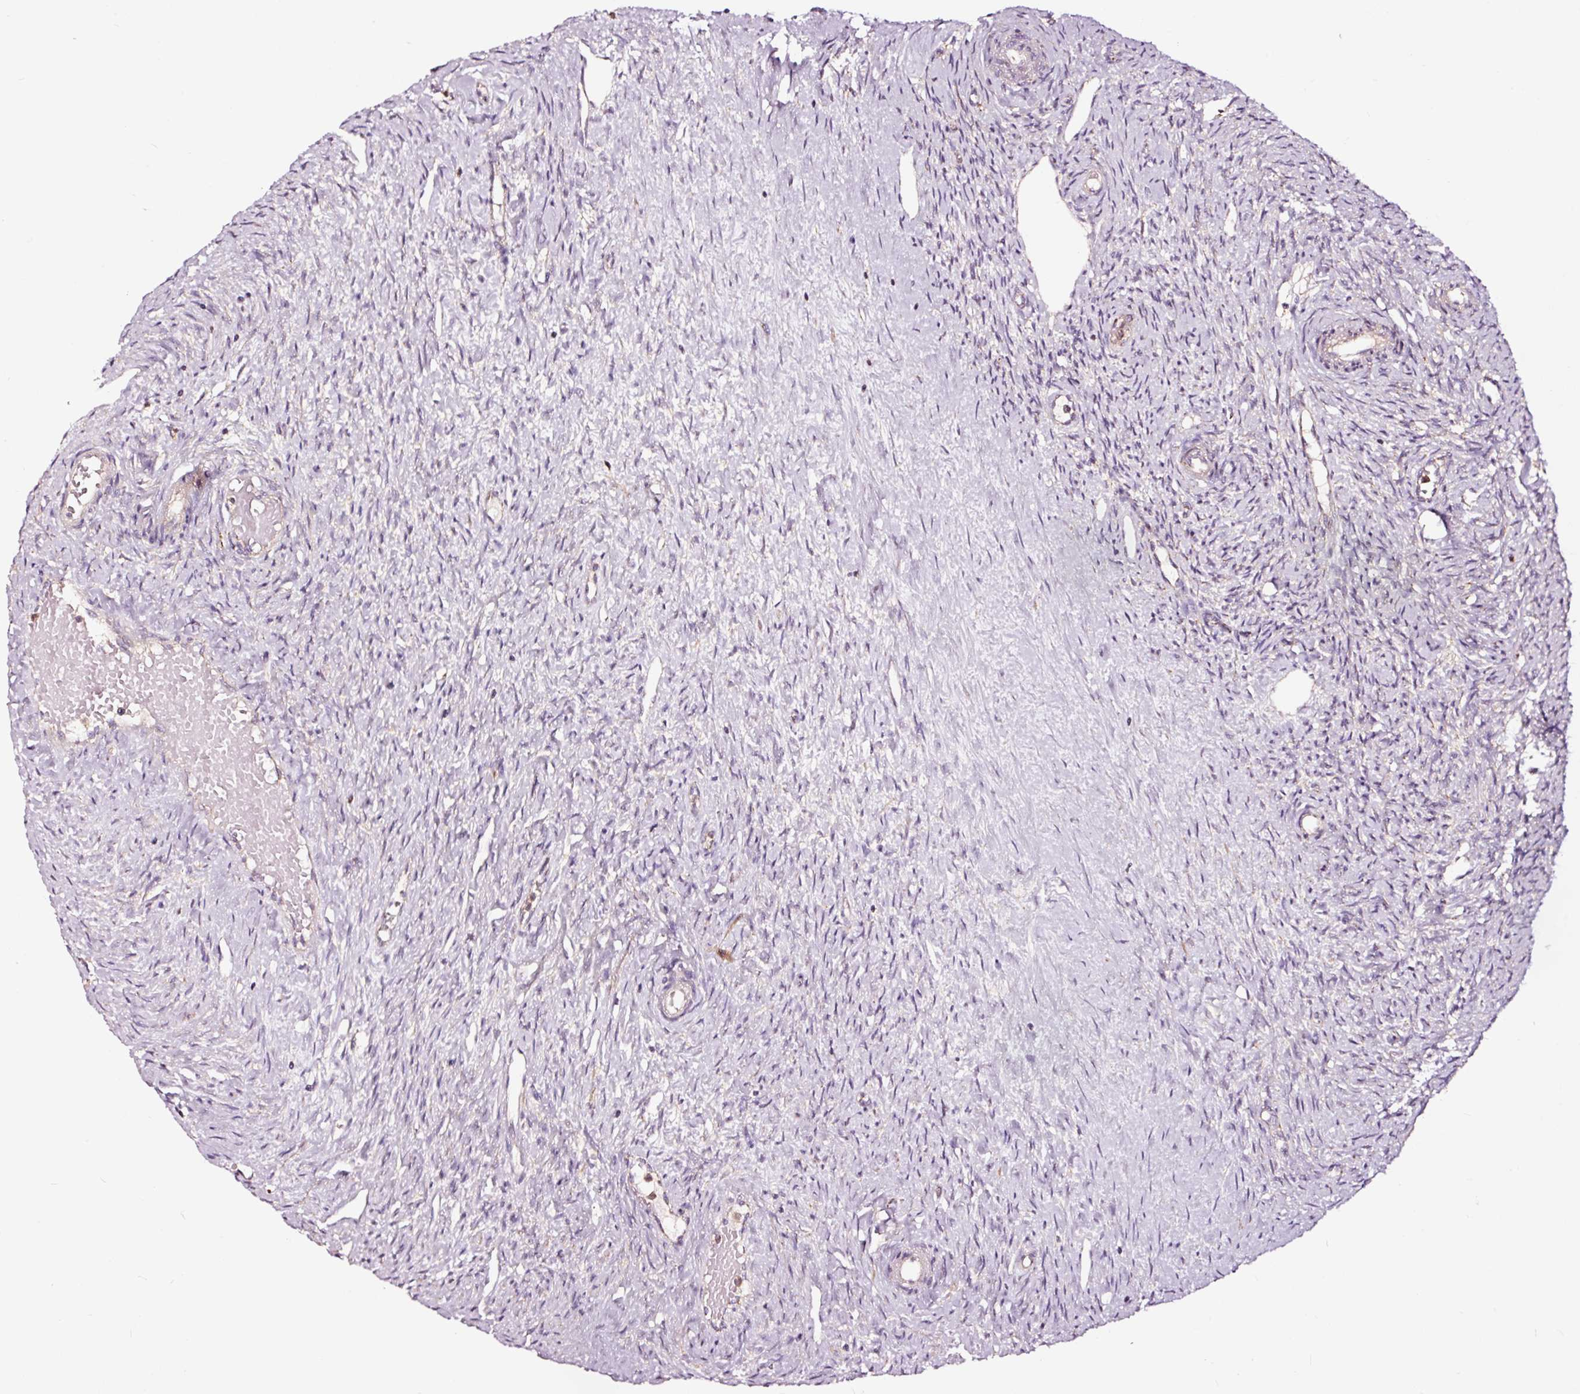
{"staining": {"intensity": "strong", "quantity": "25%-75%", "location": "cytoplasmic/membranous"}, "tissue": "ovary", "cell_type": "Follicle cells", "image_type": "normal", "snomed": [{"axis": "morphology", "description": "Normal tissue, NOS"}, {"axis": "topography", "description": "Ovary"}], "caption": "Immunohistochemical staining of benign human ovary exhibits 25%-75% levels of strong cytoplasmic/membranous protein positivity in approximately 25%-75% of follicle cells.", "gene": "TPM1", "patient": {"sex": "female", "age": 51}}